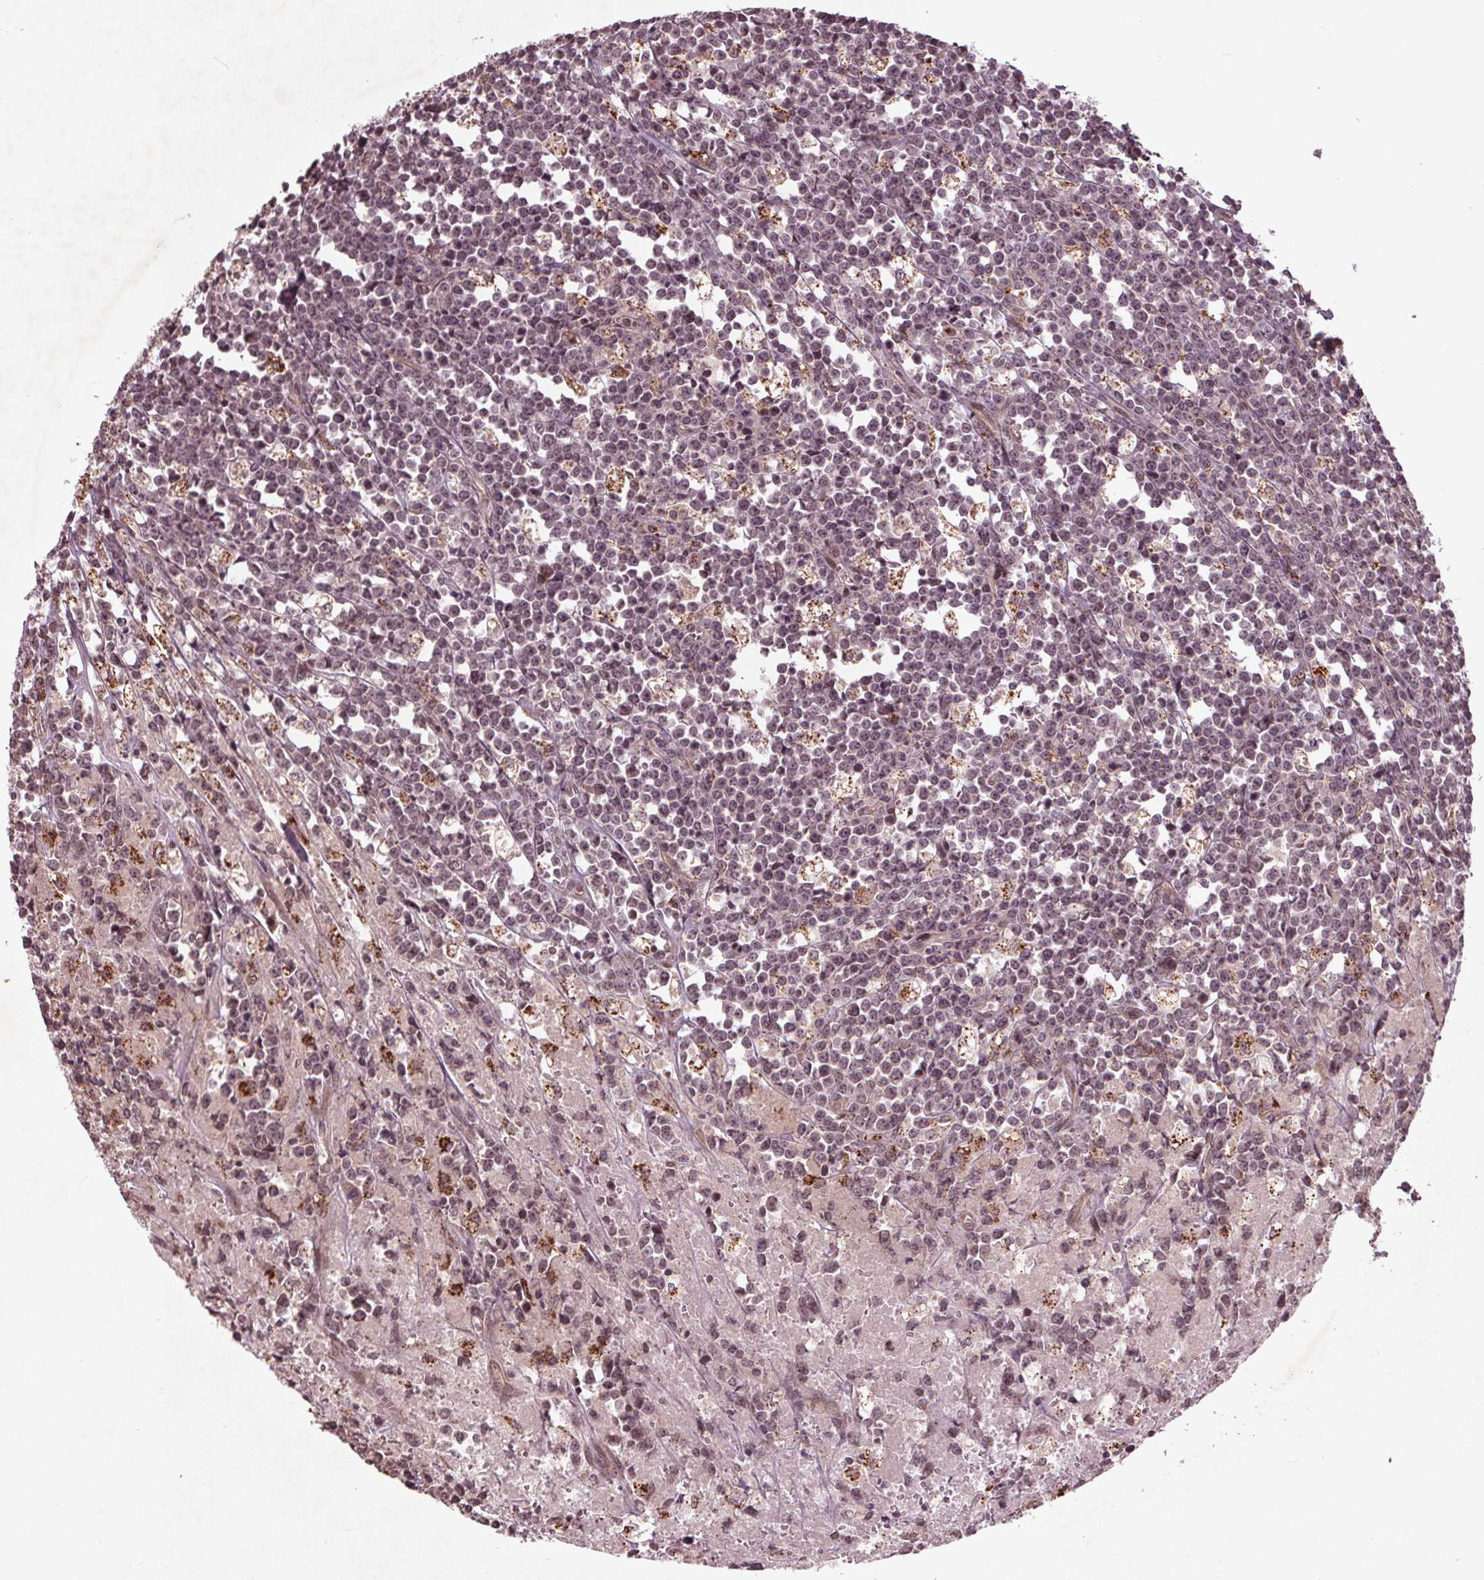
{"staining": {"intensity": "negative", "quantity": "none", "location": "none"}, "tissue": "lymphoma", "cell_type": "Tumor cells", "image_type": "cancer", "snomed": [{"axis": "morphology", "description": "Malignant lymphoma, non-Hodgkin's type, High grade"}, {"axis": "topography", "description": "Small intestine"}], "caption": "Tumor cells are negative for brown protein staining in high-grade malignant lymphoma, non-Hodgkin's type.", "gene": "CDKL4", "patient": {"sex": "female", "age": 56}}